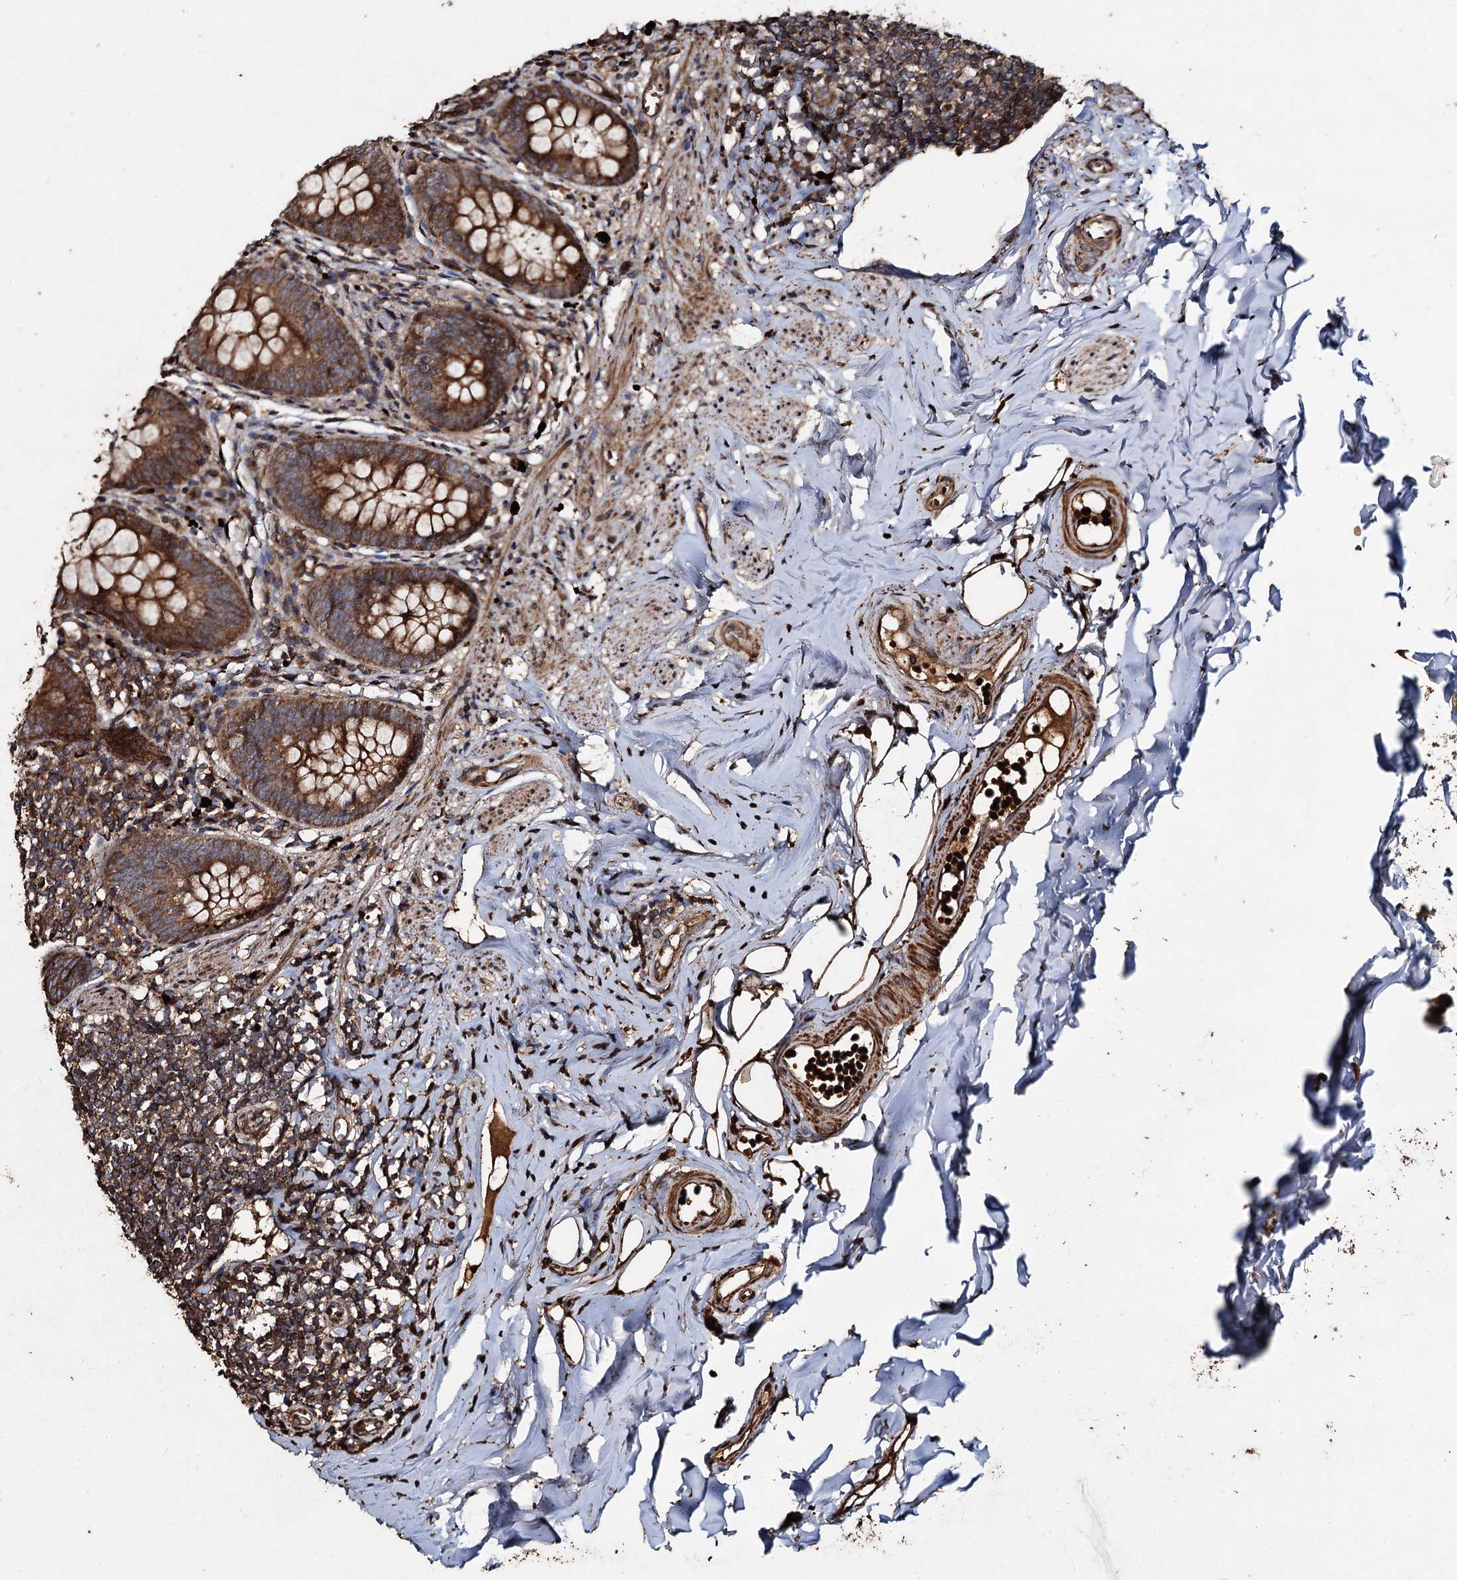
{"staining": {"intensity": "moderate", "quantity": ">75%", "location": "cytoplasmic/membranous"}, "tissue": "appendix", "cell_type": "Glandular cells", "image_type": "normal", "snomed": [{"axis": "morphology", "description": "Normal tissue, NOS"}, {"axis": "topography", "description": "Appendix"}], "caption": "Normal appendix displays moderate cytoplasmic/membranous staining in about >75% of glandular cells, visualized by immunohistochemistry.", "gene": "NOTCH2NLA", "patient": {"sex": "female", "age": 51}}